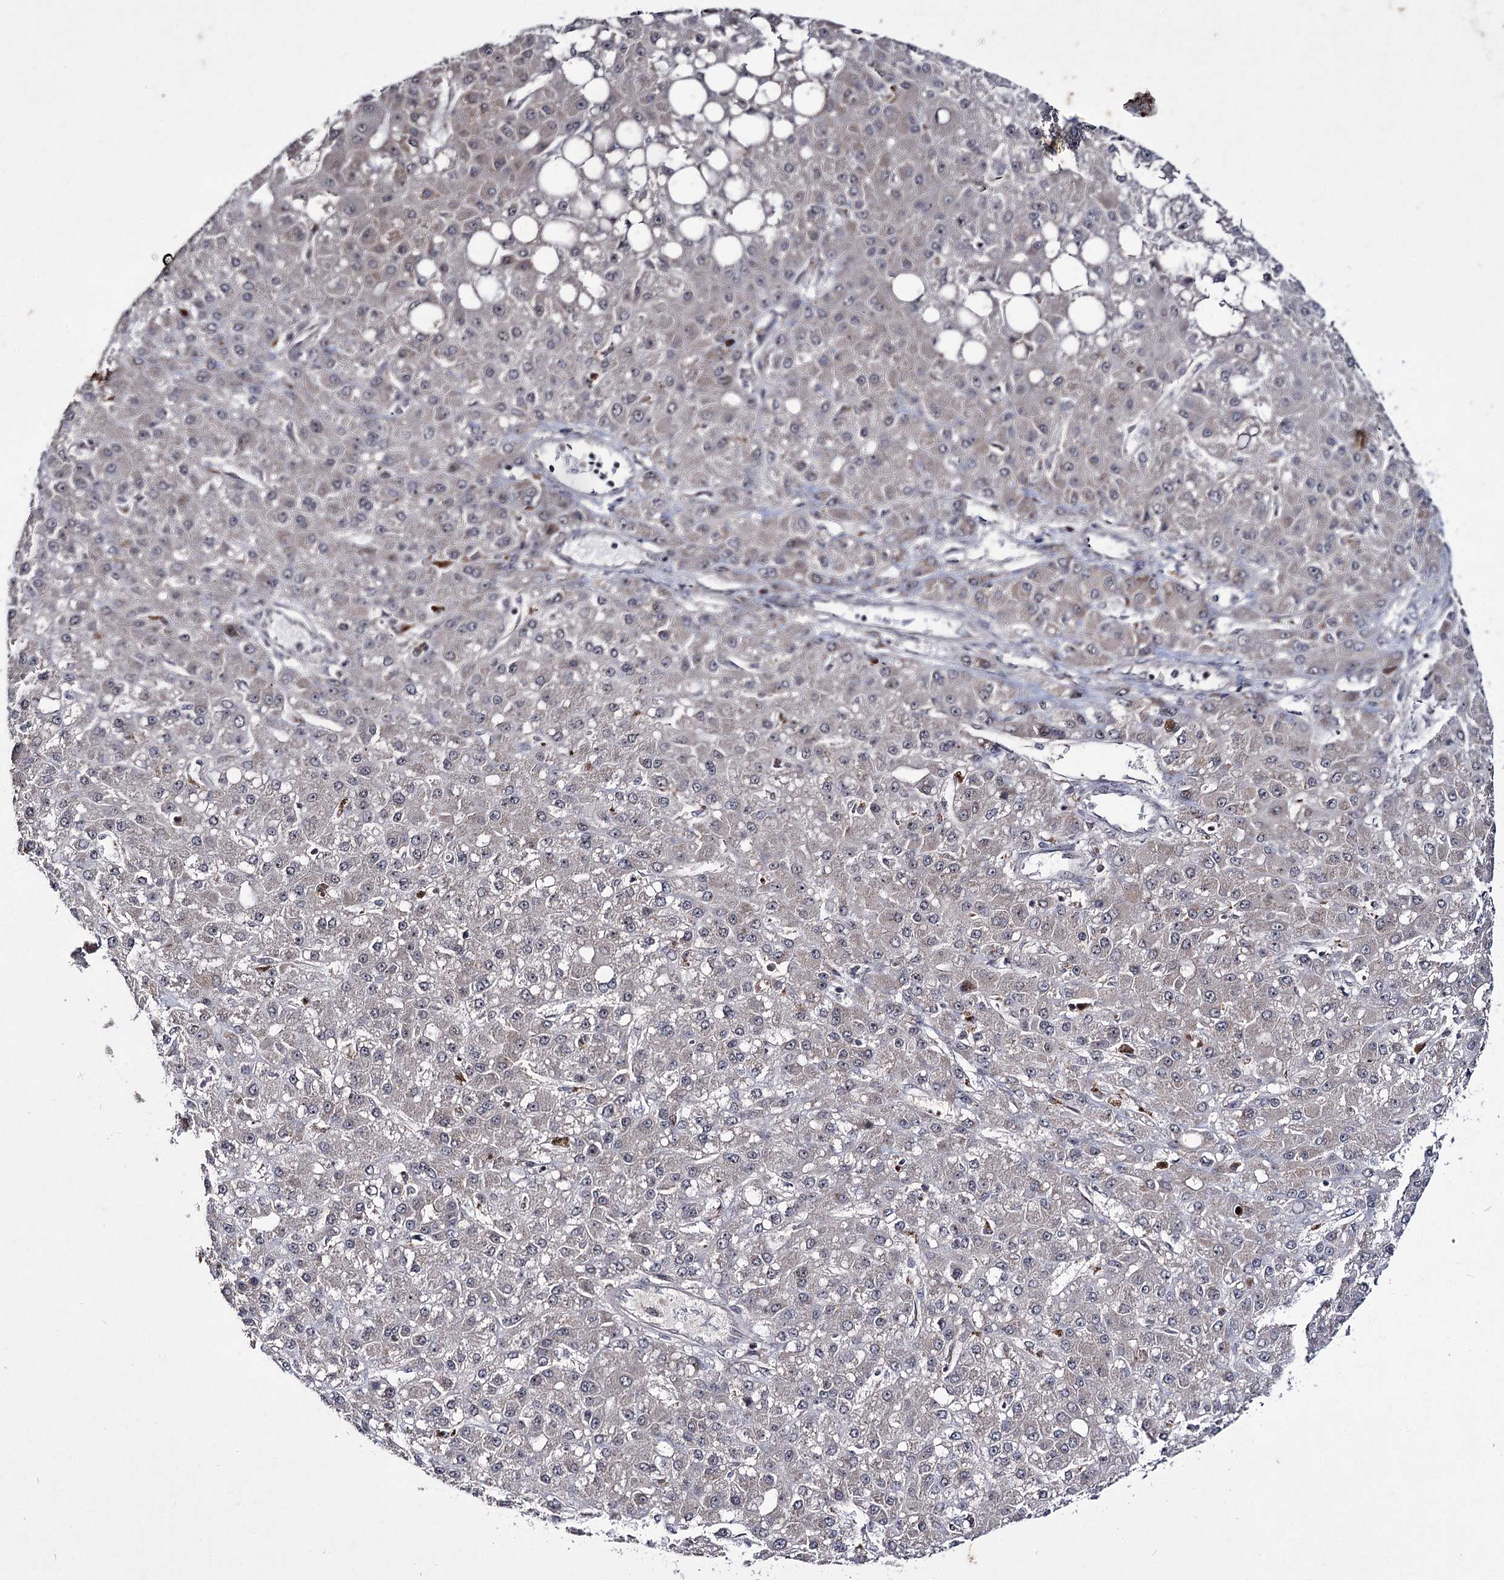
{"staining": {"intensity": "weak", "quantity": "<25%", "location": "nuclear"}, "tissue": "liver cancer", "cell_type": "Tumor cells", "image_type": "cancer", "snomed": [{"axis": "morphology", "description": "Carcinoma, Hepatocellular, NOS"}, {"axis": "topography", "description": "Liver"}], "caption": "Liver hepatocellular carcinoma was stained to show a protein in brown. There is no significant positivity in tumor cells. (Immunohistochemistry (ihc), brightfield microscopy, high magnification).", "gene": "VGLL4", "patient": {"sex": "male", "age": 67}}